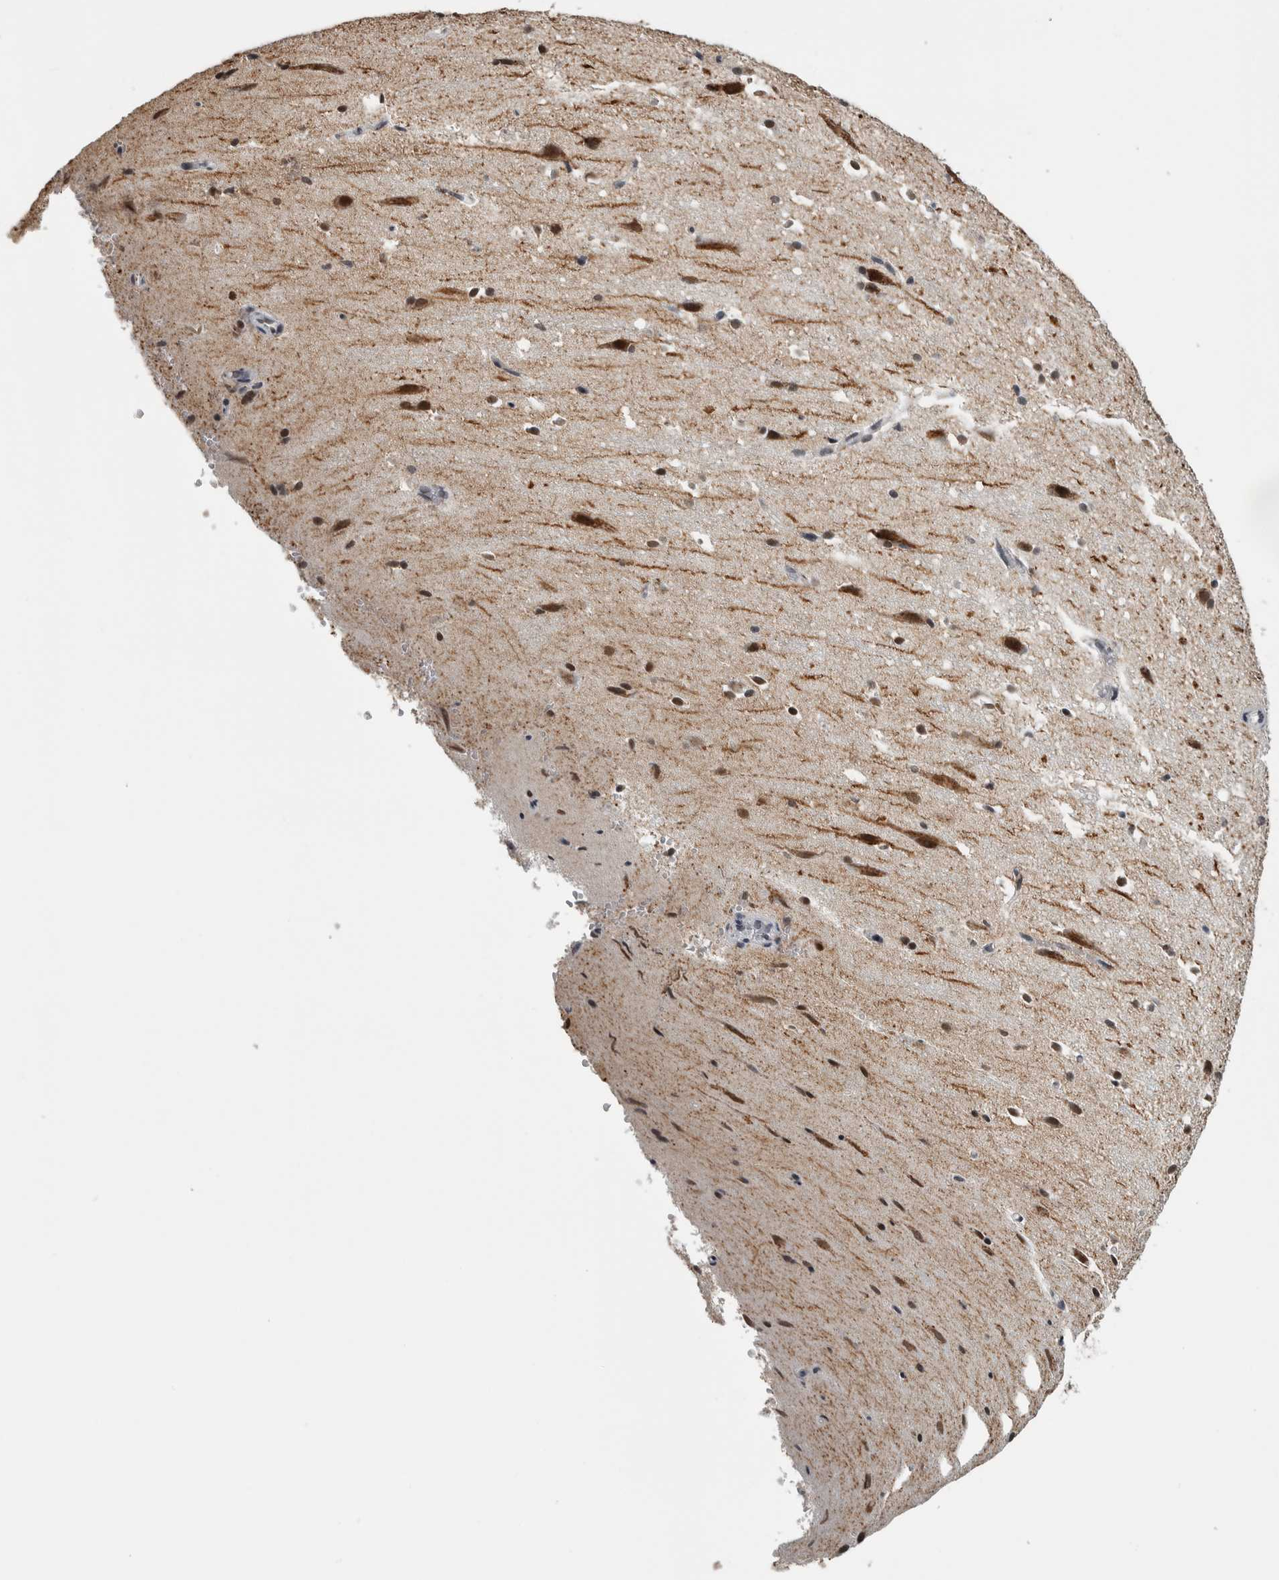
{"staining": {"intensity": "negative", "quantity": "none", "location": "none"}, "tissue": "cerebral cortex", "cell_type": "Endothelial cells", "image_type": "normal", "snomed": [{"axis": "morphology", "description": "Normal tissue, NOS"}, {"axis": "morphology", "description": "Developmental malformation"}, {"axis": "topography", "description": "Cerebral cortex"}], "caption": "Immunohistochemical staining of unremarkable human cerebral cortex exhibits no significant positivity in endothelial cells.", "gene": "ZMYND8", "patient": {"sex": "female", "age": 30}}